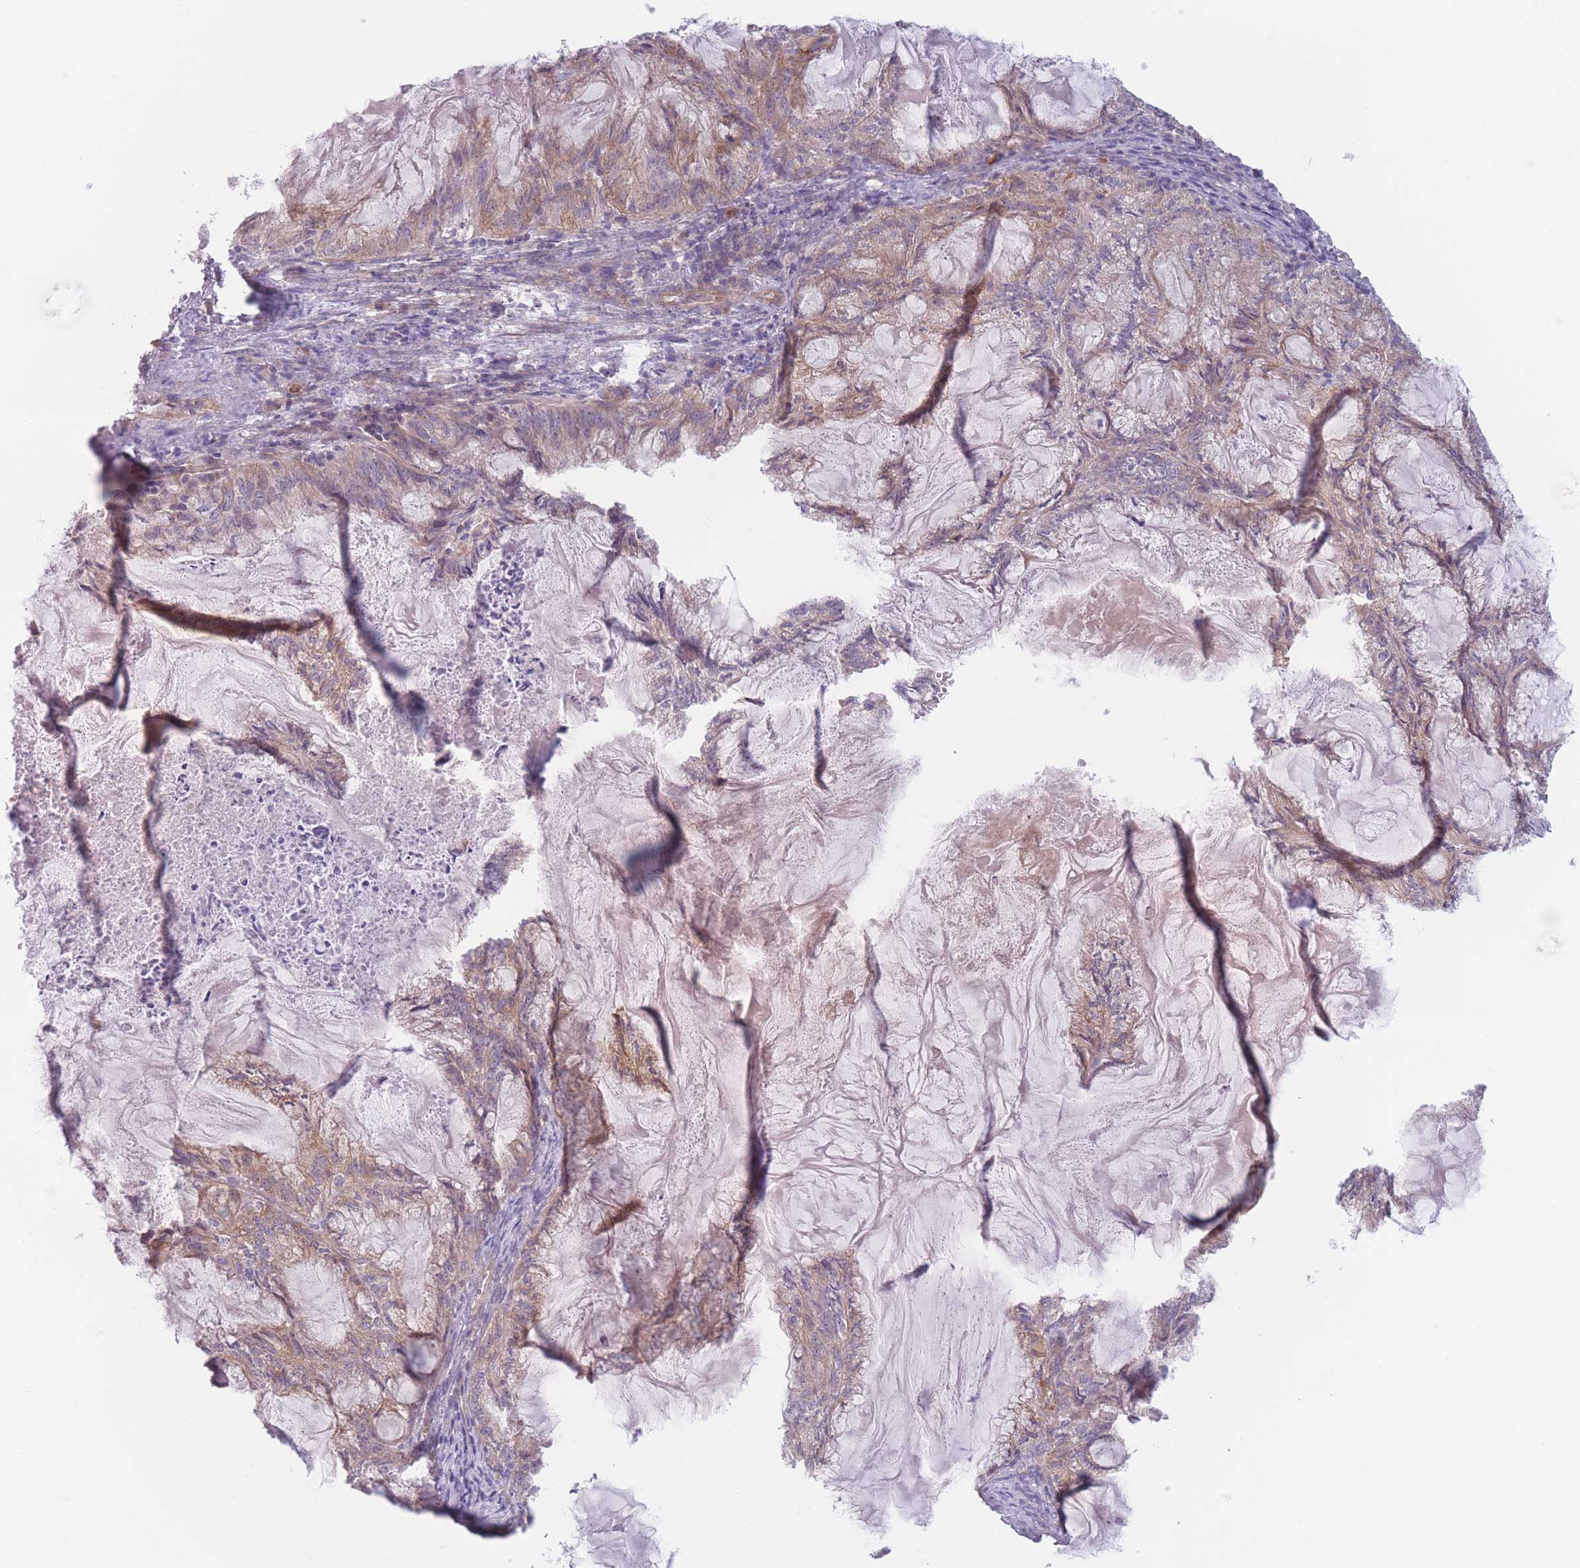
{"staining": {"intensity": "moderate", "quantity": ">75%", "location": "cytoplasmic/membranous"}, "tissue": "endometrial cancer", "cell_type": "Tumor cells", "image_type": "cancer", "snomed": [{"axis": "morphology", "description": "Adenocarcinoma, NOS"}, {"axis": "topography", "description": "Endometrium"}], "caption": "Endometrial cancer stained for a protein displays moderate cytoplasmic/membranous positivity in tumor cells.", "gene": "WDR93", "patient": {"sex": "female", "age": 86}}